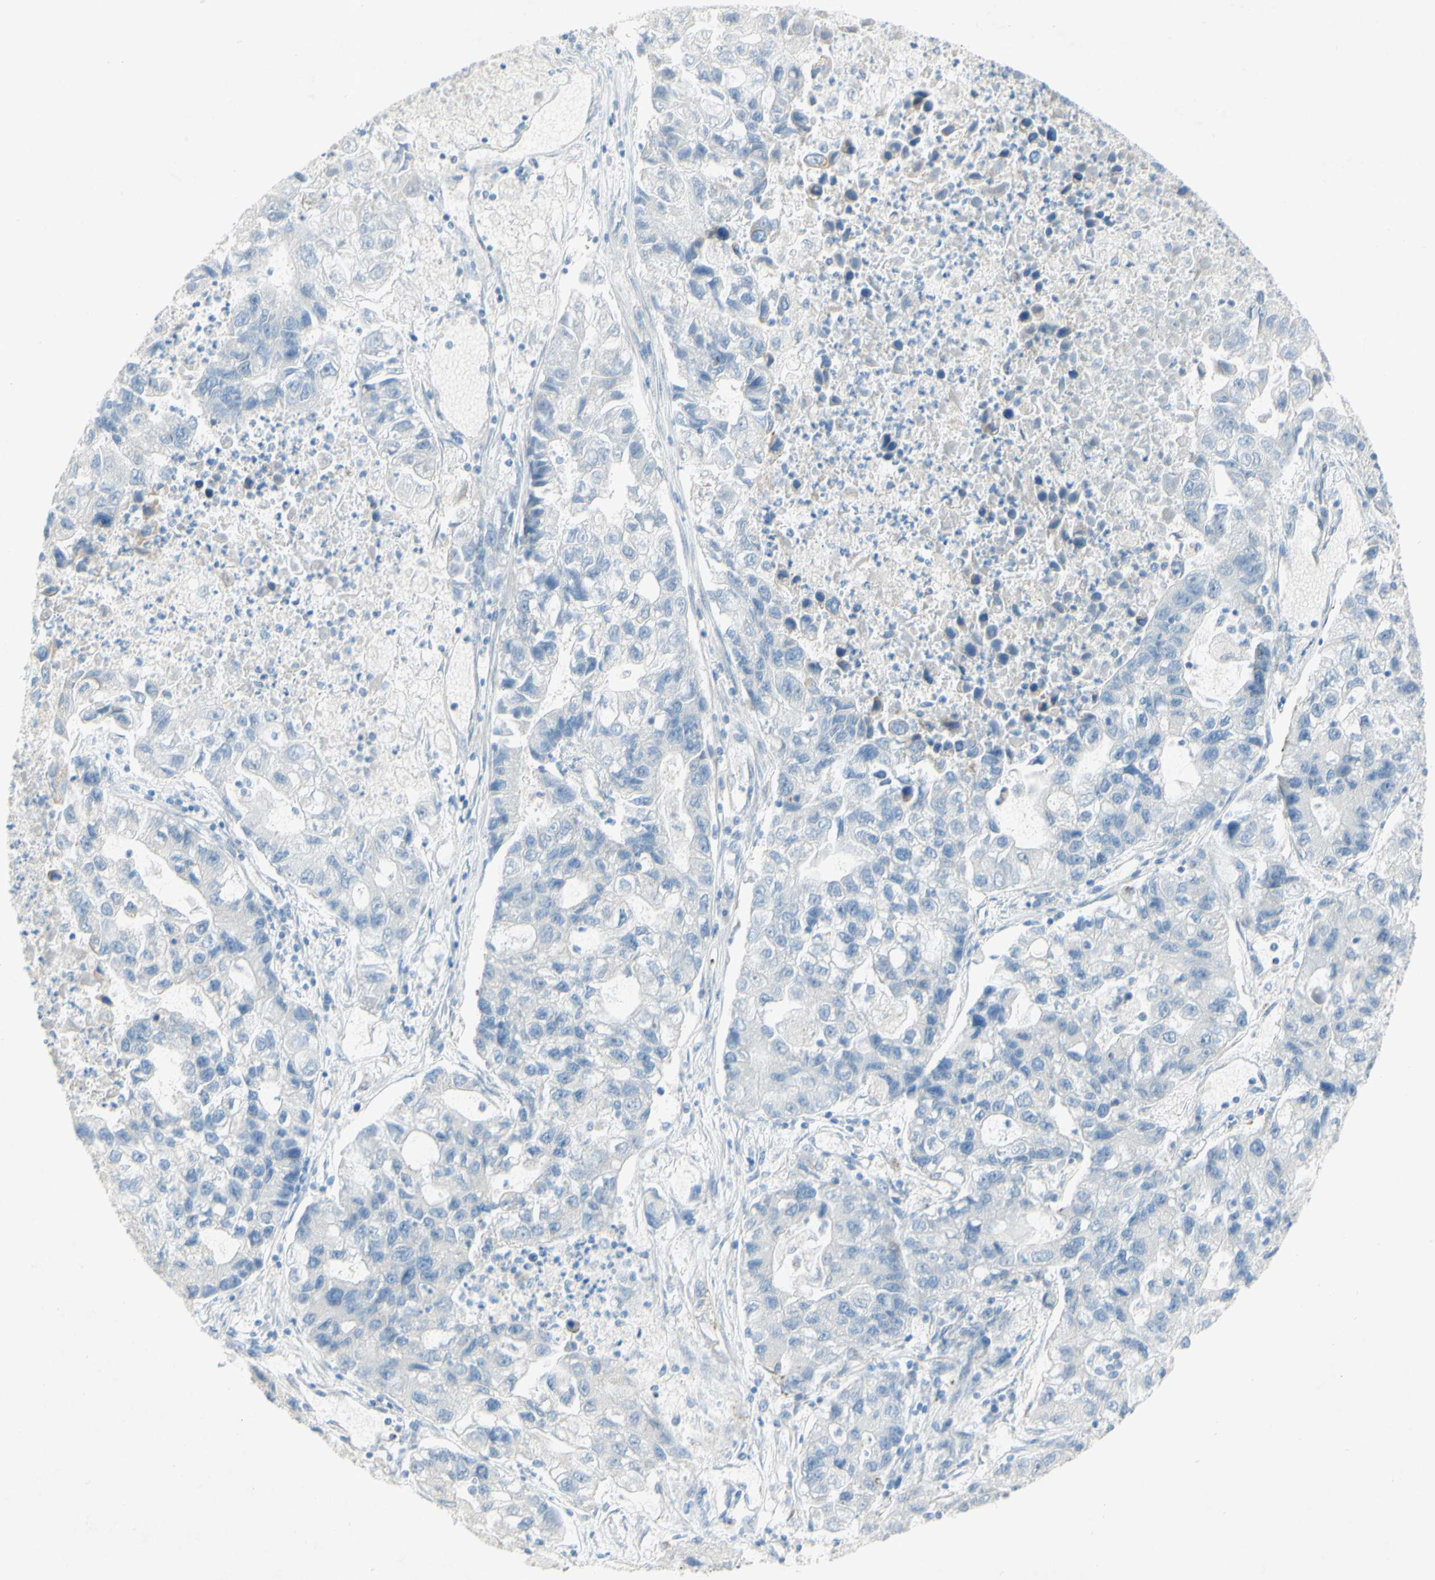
{"staining": {"intensity": "negative", "quantity": "none", "location": "none"}, "tissue": "lung cancer", "cell_type": "Tumor cells", "image_type": "cancer", "snomed": [{"axis": "morphology", "description": "Adenocarcinoma, NOS"}, {"axis": "topography", "description": "Lung"}], "caption": "Tumor cells show no significant protein staining in adenocarcinoma (lung).", "gene": "ACADL", "patient": {"sex": "female", "age": 51}}